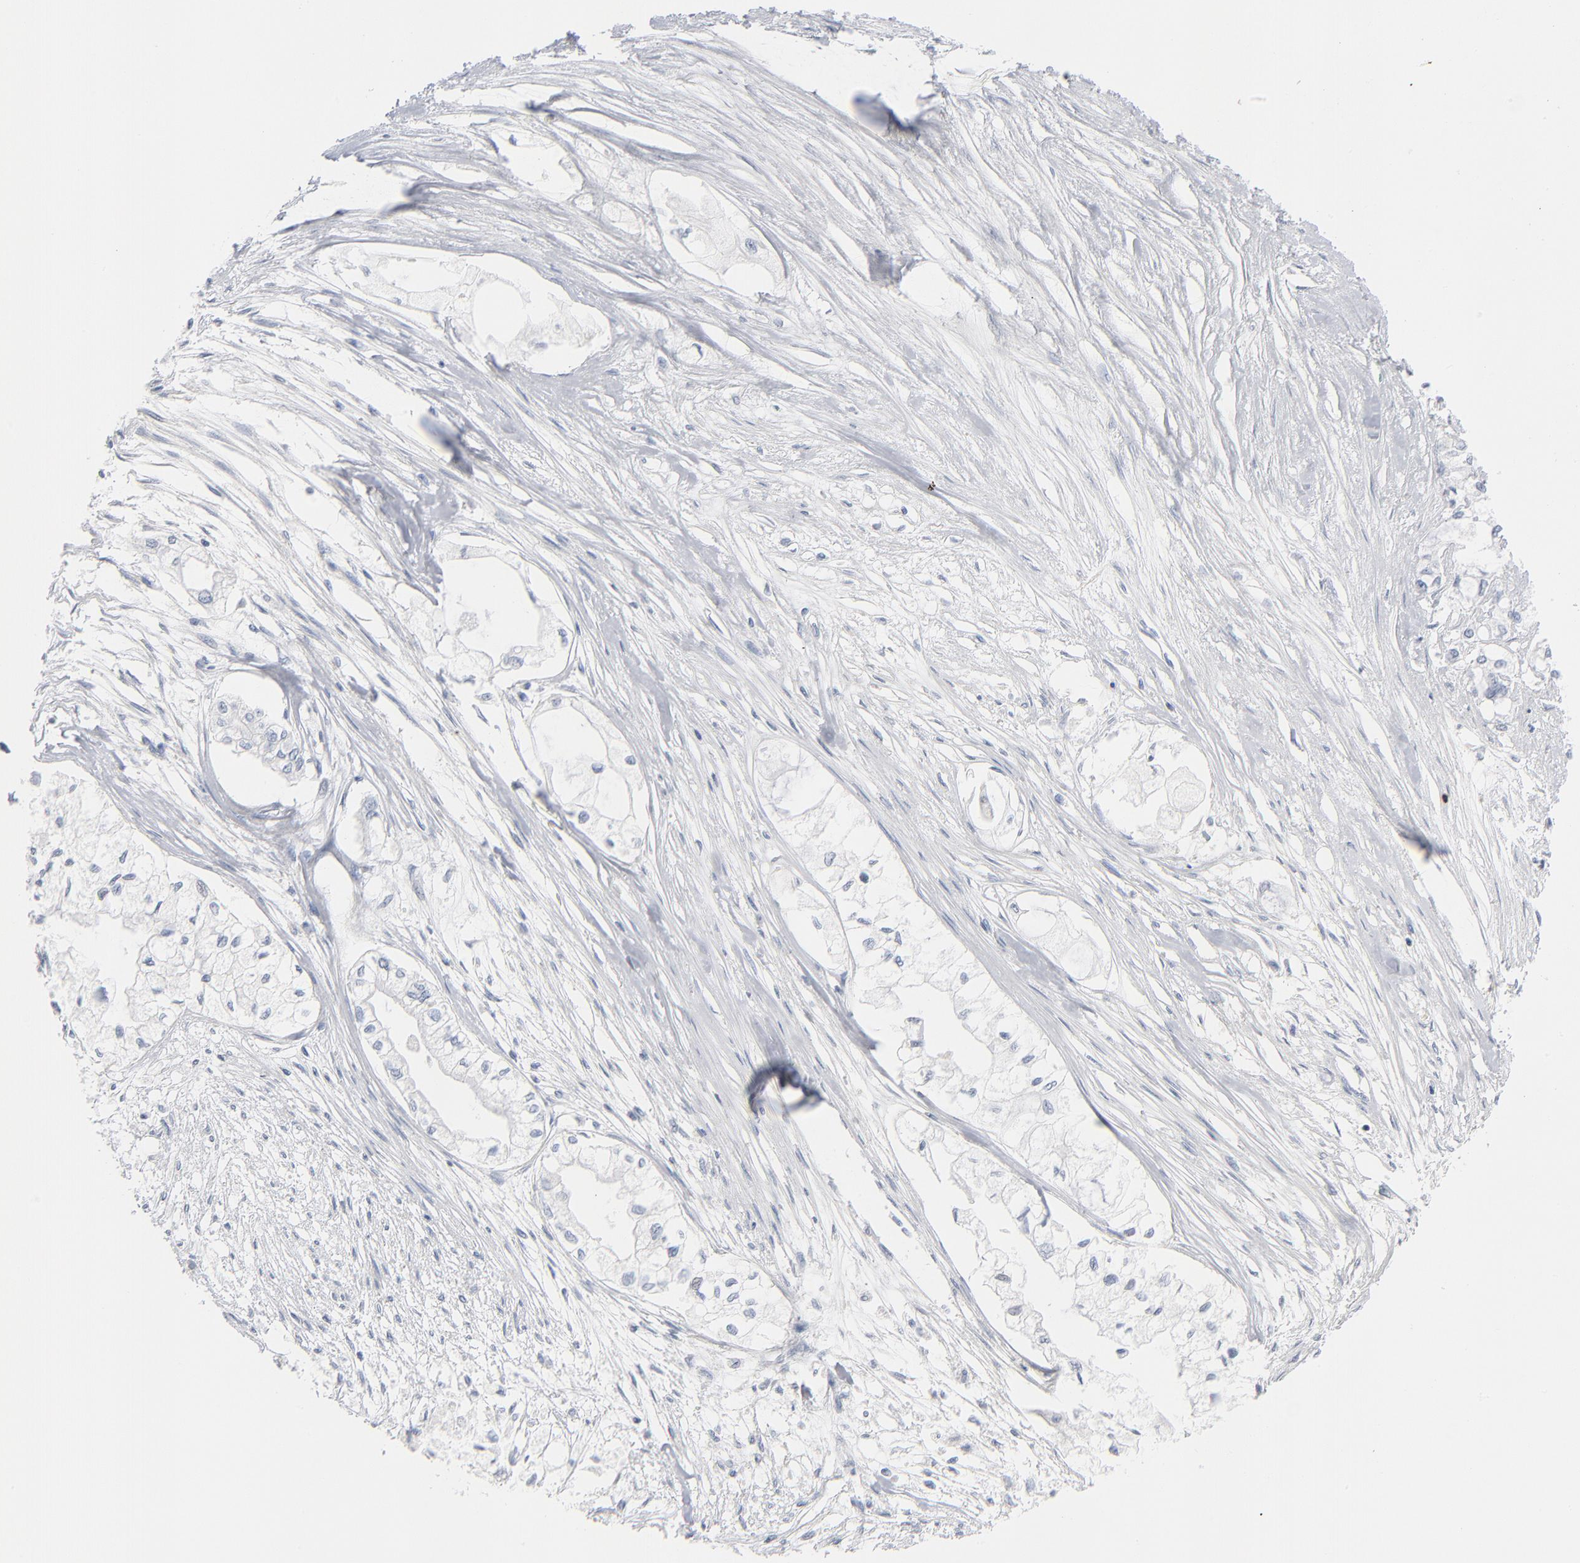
{"staining": {"intensity": "negative", "quantity": "none", "location": "none"}, "tissue": "pancreatic cancer", "cell_type": "Tumor cells", "image_type": "cancer", "snomed": [{"axis": "morphology", "description": "Adenocarcinoma, NOS"}, {"axis": "topography", "description": "Pancreas"}], "caption": "High magnification brightfield microscopy of pancreatic cancer (adenocarcinoma) stained with DAB (3,3'-diaminobenzidine) (brown) and counterstained with hematoxylin (blue): tumor cells show no significant expression.", "gene": "GZMB", "patient": {"sex": "male", "age": 79}}